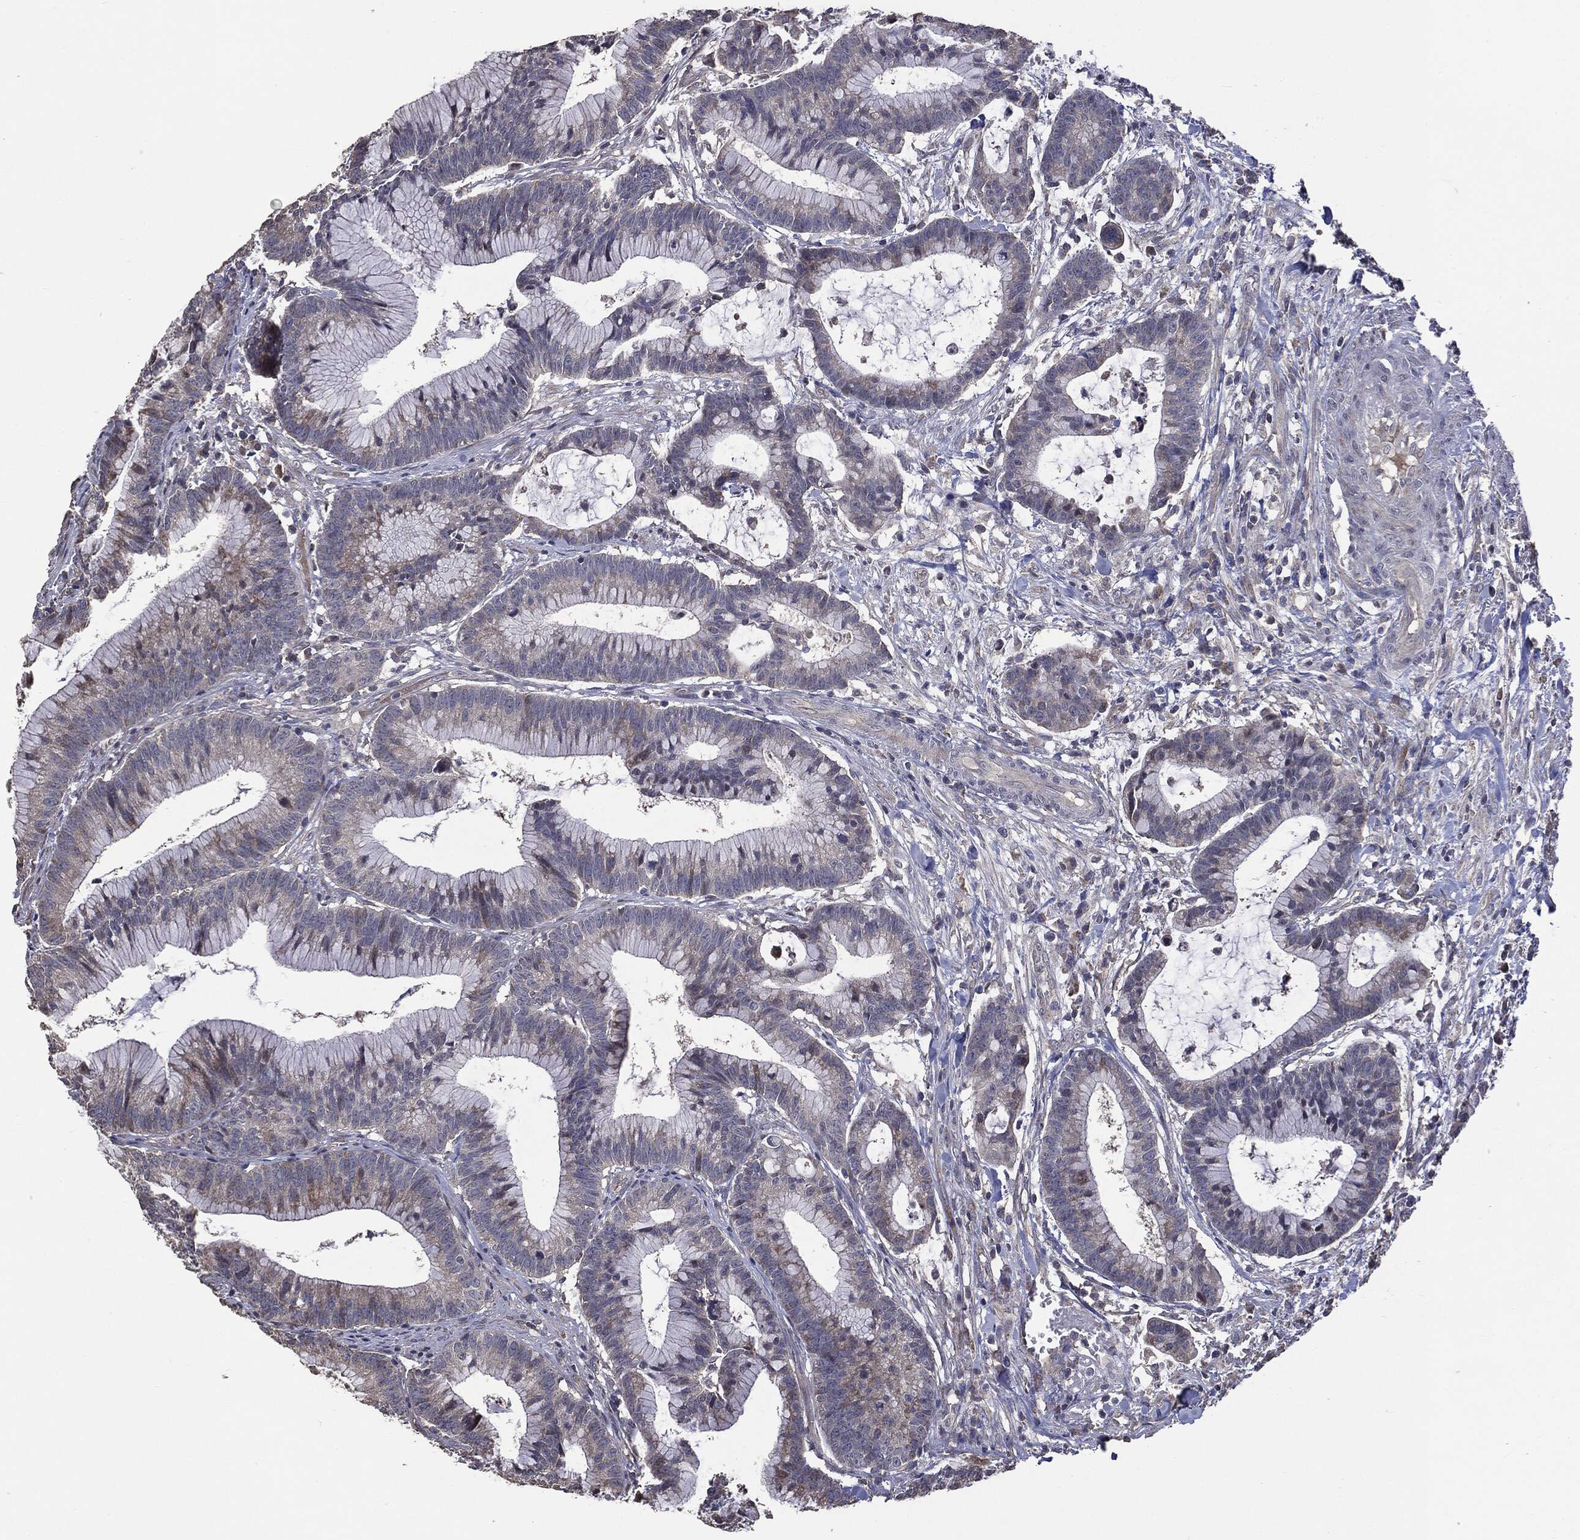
{"staining": {"intensity": "weak", "quantity": "<25%", "location": "cytoplasmic/membranous"}, "tissue": "colorectal cancer", "cell_type": "Tumor cells", "image_type": "cancer", "snomed": [{"axis": "morphology", "description": "Adenocarcinoma, NOS"}, {"axis": "topography", "description": "Colon"}], "caption": "This is an IHC photomicrograph of human colorectal cancer (adenocarcinoma). There is no staining in tumor cells.", "gene": "MTOR", "patient": {"sex": "female", "age": 78}}